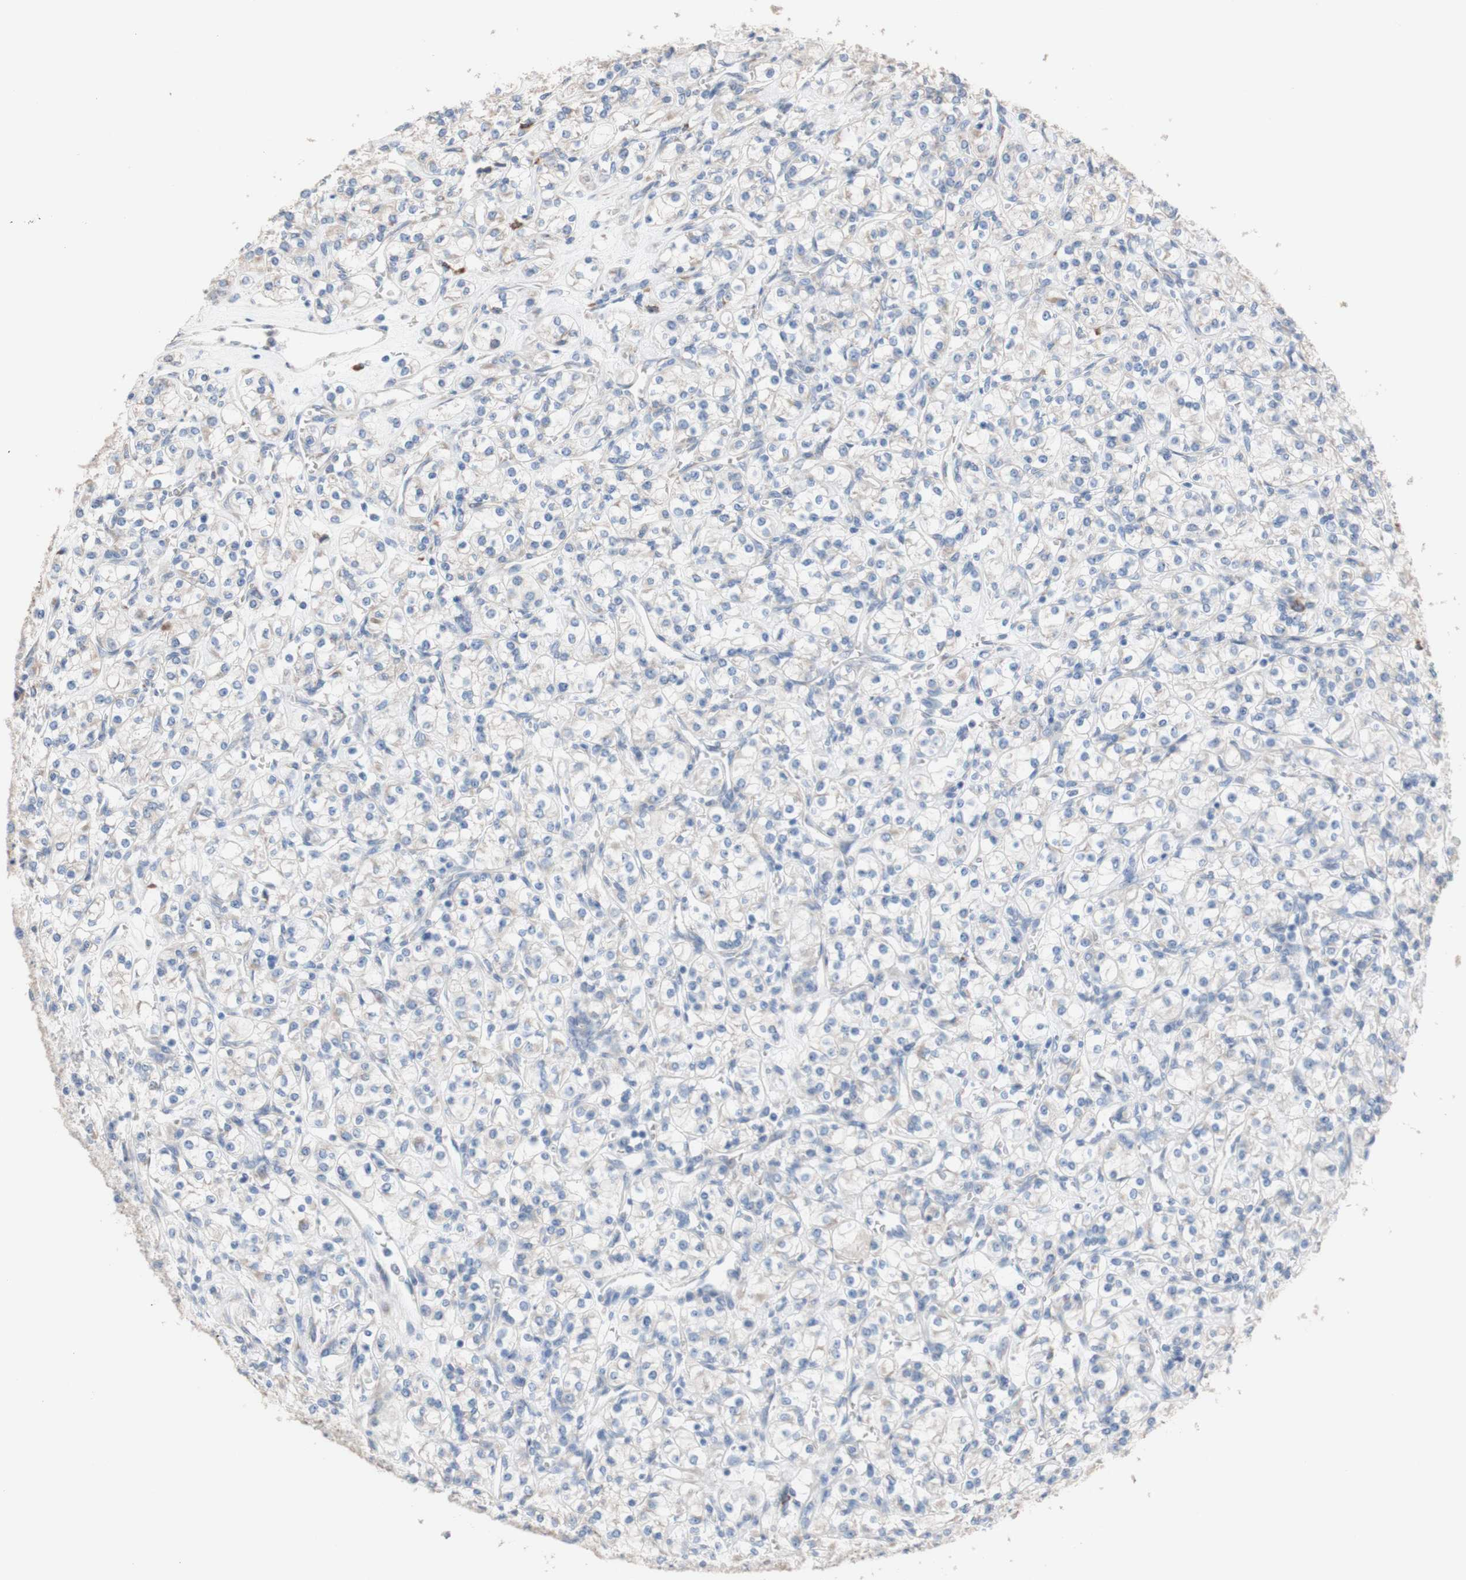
{"staining": {"intensity": "negative", "quantity": "none", "location": "none"}, "tissue": "renal cancer", "cell_type": "Tumor cells", "image_type": "cancer", "snomed": [{"axis": "morphology", "description": "Adenocarcinoma, NOS"}, {"axis": "topography", "description": "Kidney"}], "caption": "There is no significant positivity in tumor cells of renal cancer (adenocarcinoma).", "gene": "AGPAT5", "patient": {"sex": "male", "age": 77}}